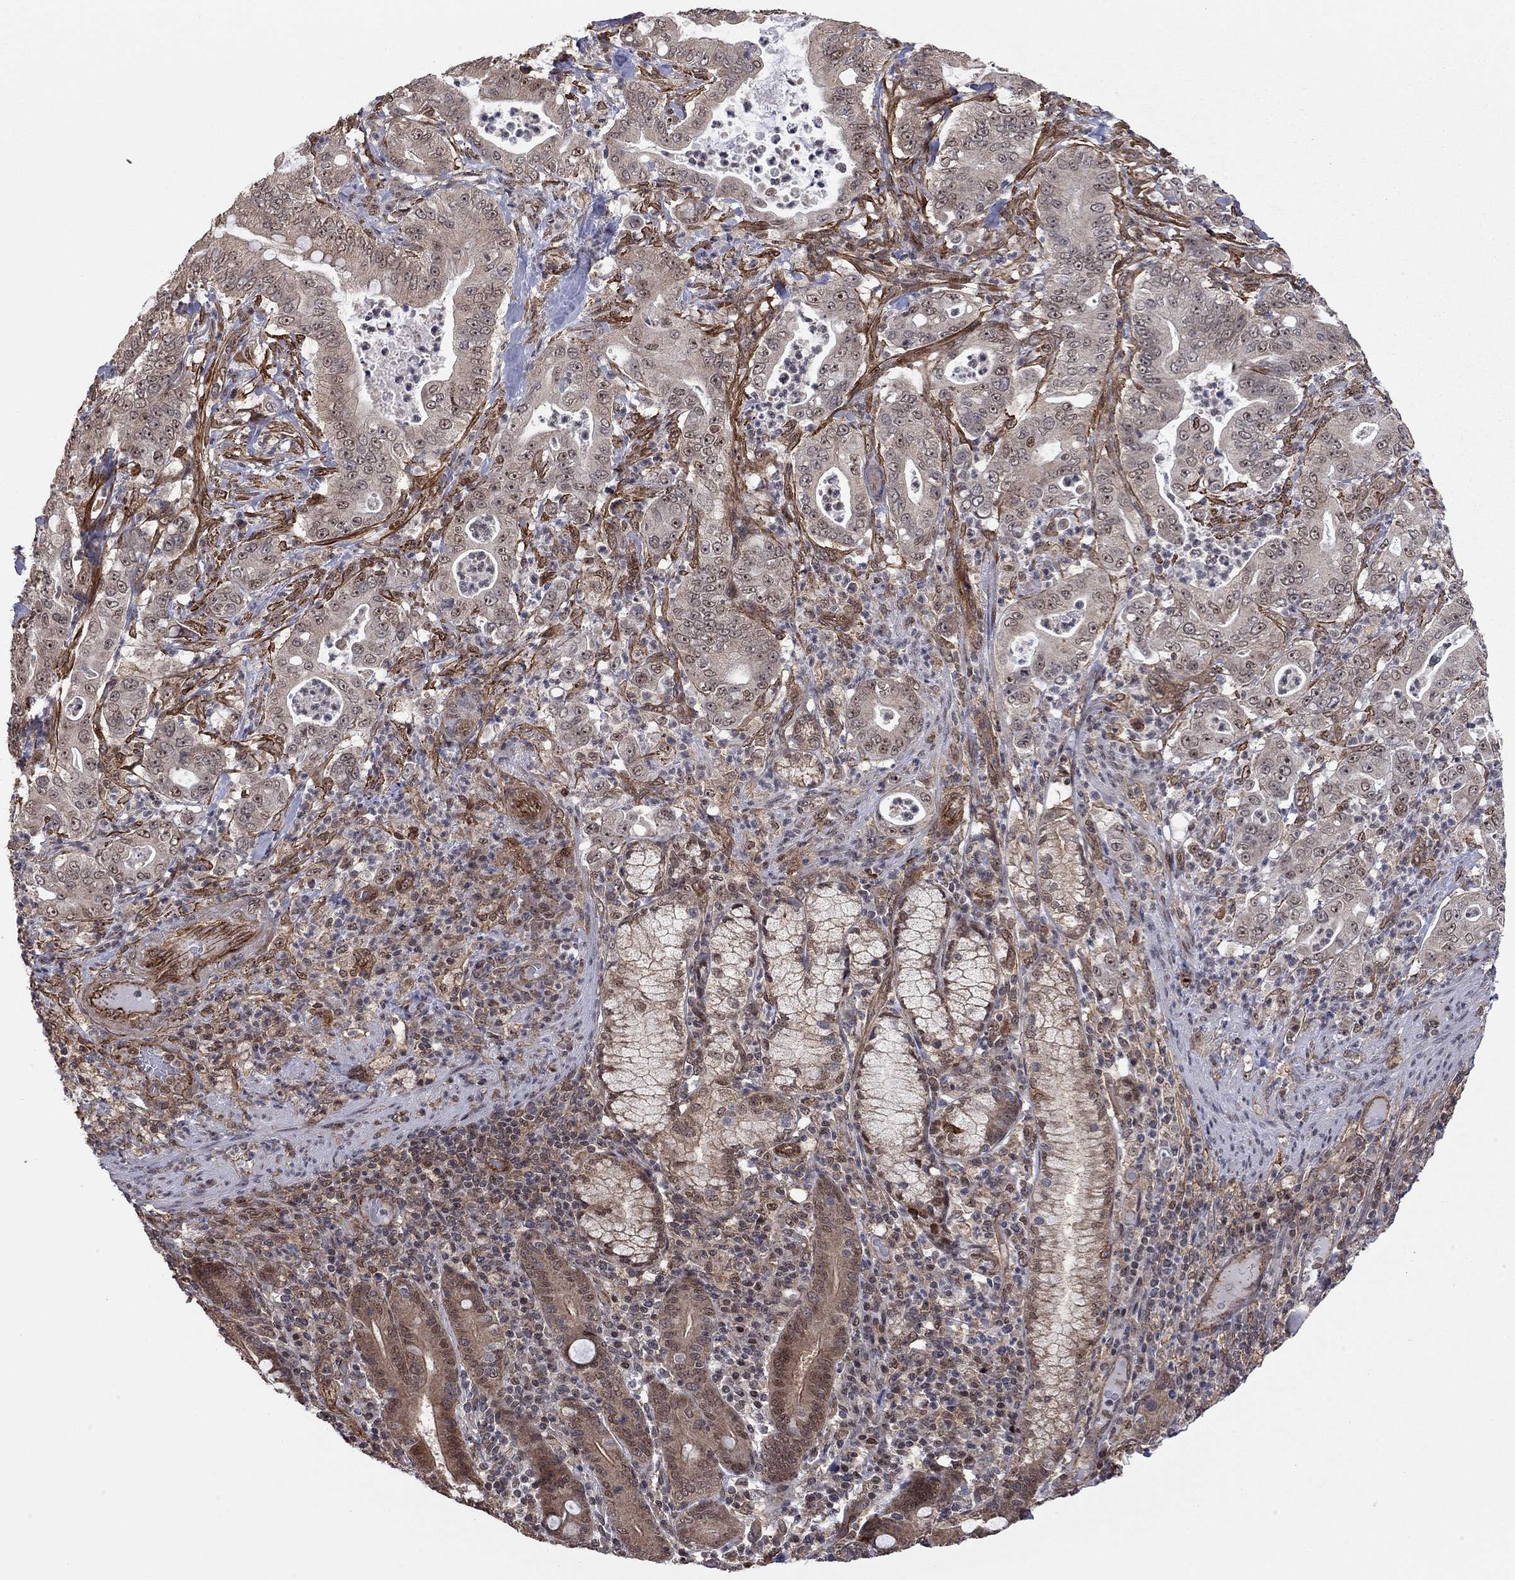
{"staining": {"intensity": "moderate", "quantity": "<25%", "location": "cytoplasmic/membranous"}, "tissue": "pancreatic cancer", "cell_type": "Tumor cells", "image_type": "cancer", "snomed": [{"axis": "morphology", "description": "Adenocarcinoma, NOS"}, {"axis": "topography", "description": "Pancreas"}], "caption": "Immunohistochemistry (DAB) staining of human adenocarcinoma (pancreatic) displays moderate cytoplasmic/membranous protein positivity in approximately <25% of tumor cells.", "gene": "TDP1", "patient": {"sex": "male", "age": 71}}